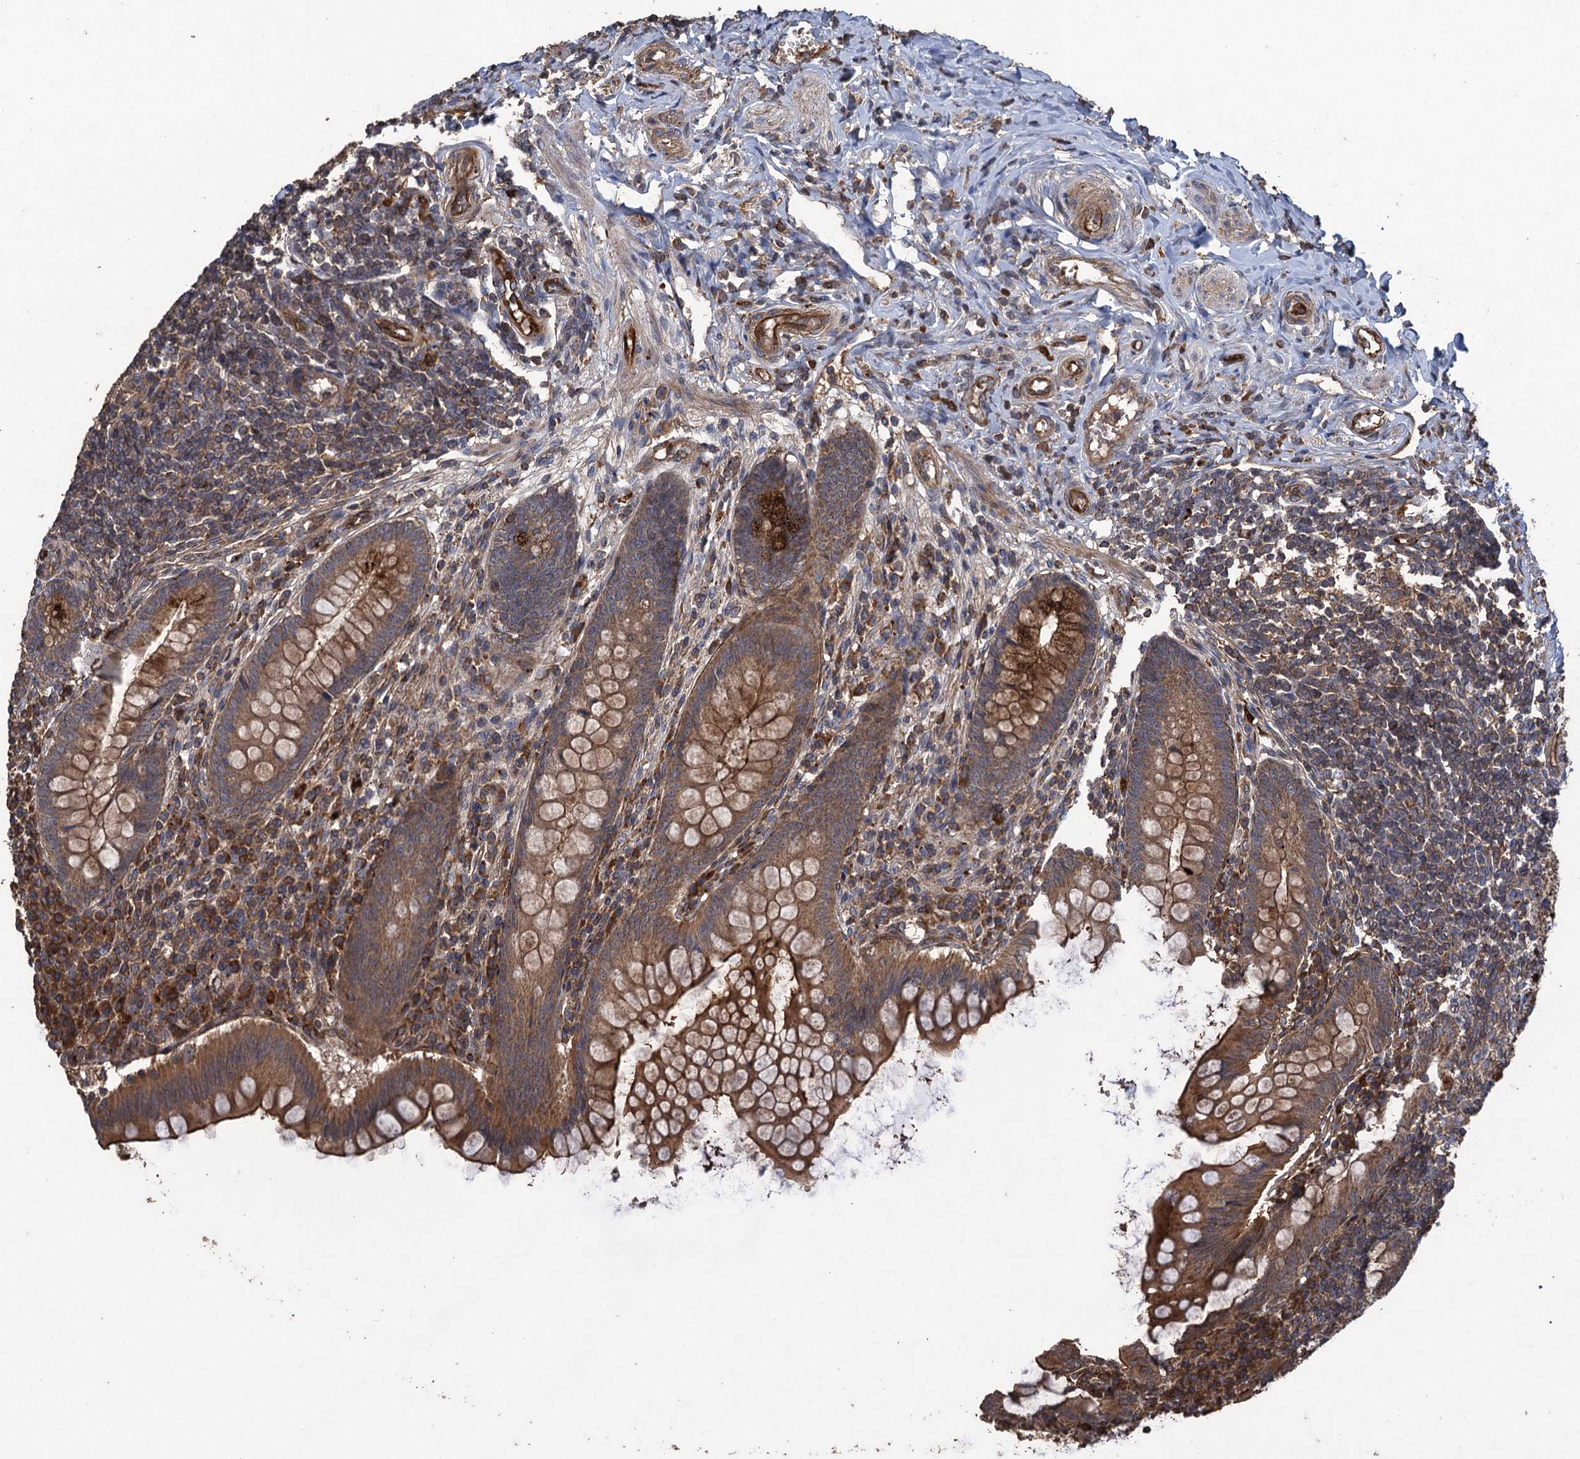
{"staining": {"intensity": "strong", "quantity": ">75%", "location": "cytoplasmic/membranous"}, "tissue": "appendix", "cell_type": "Glandular cells", "image_type": "normal", "snomed": [{"axis": "morphology", "description": "Normal tissue, NOS"}, {"axis": "topography", "description": "Appendix"}], "caption": "IHC (DAB) staining of normal human appendix reveals strong cytoplasmic/membranous protein staining in approximately >75% of glandular cells. The staining was performed using DAB (3,3'-diaminobenzidine), with brown indicating positive protein expression. Nuclei are stained blue with hematoxylin.", "gene": "TXNDC11", "patient": {"sex": "female", "age": 33}}